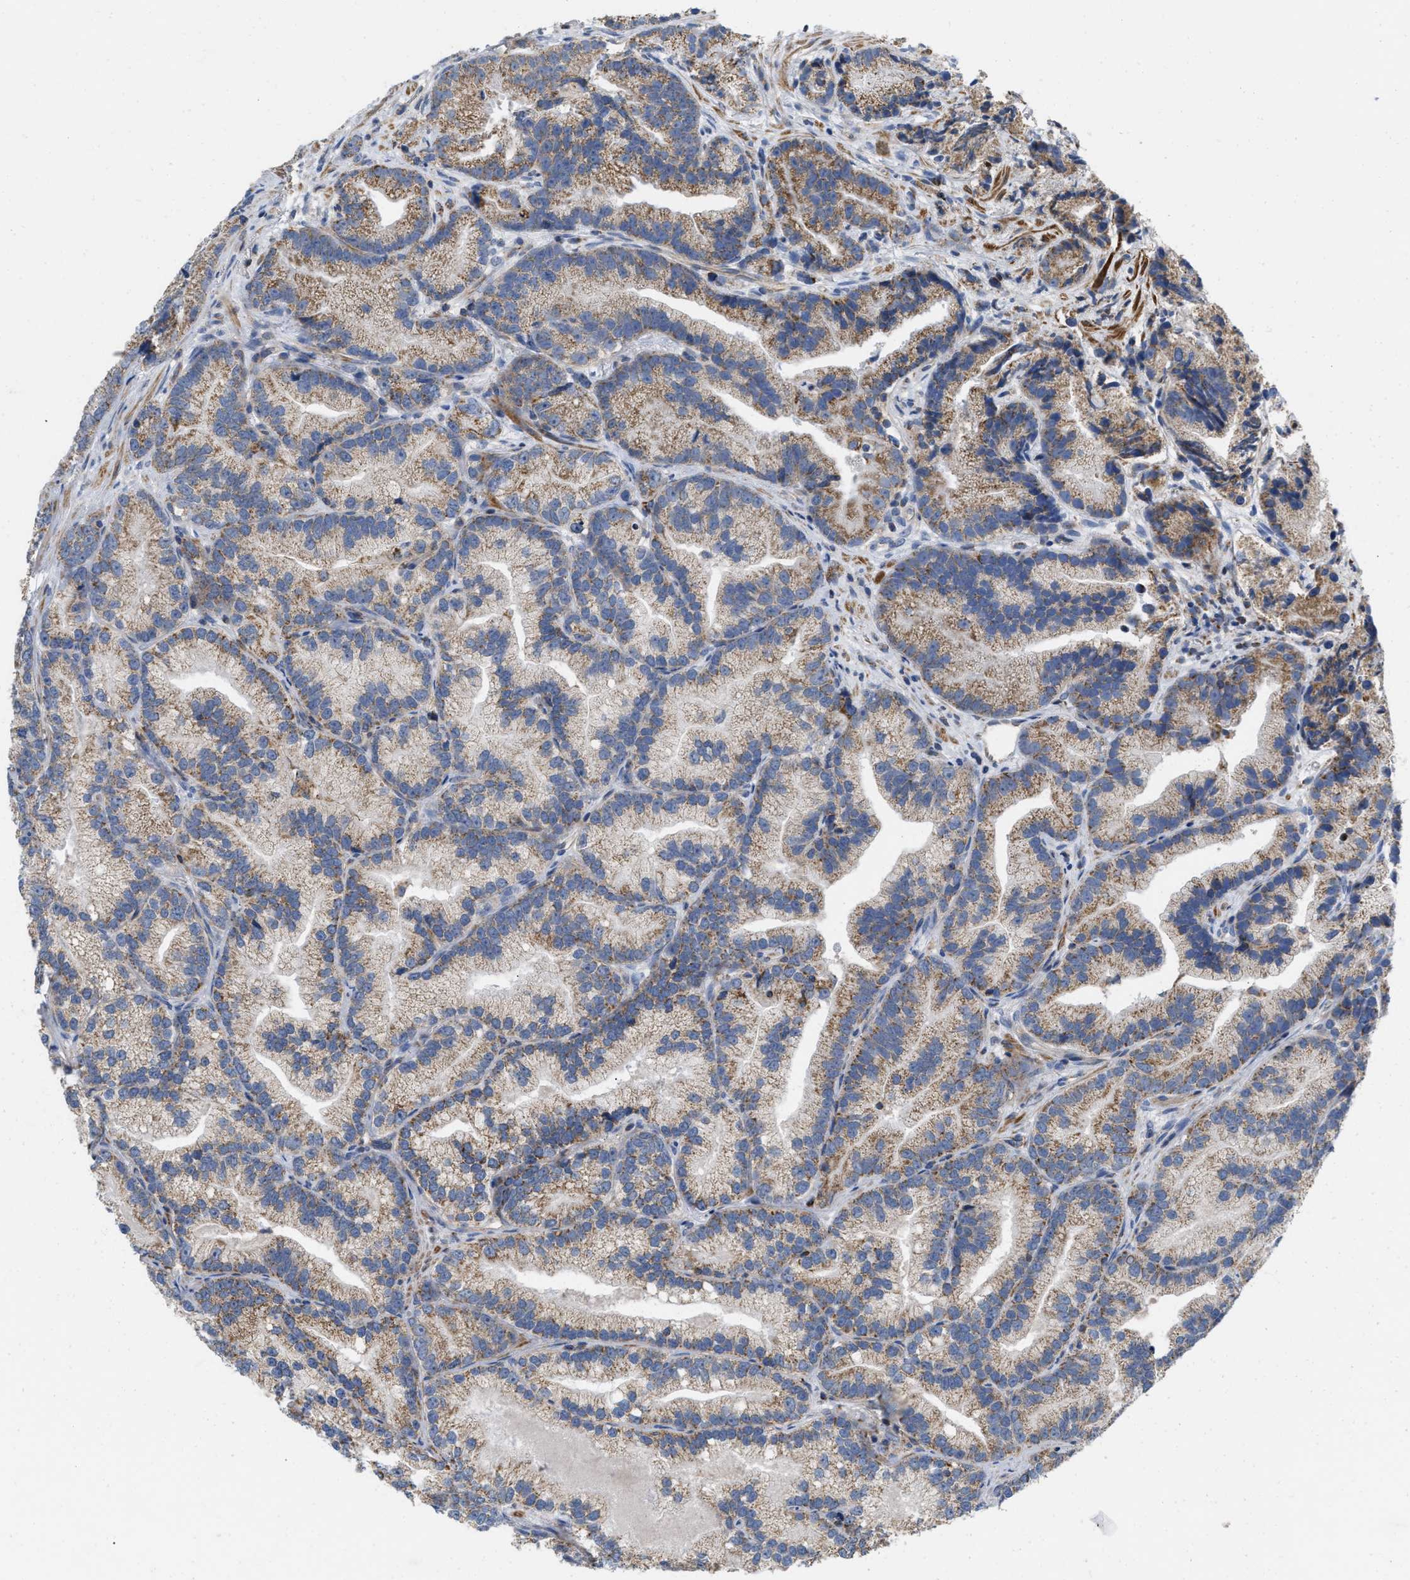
{"staining": {"intensity": "strong", "quantity": ">75%", "location": "cytoplasmic/membranous"}, "tissue": "prostate cancer", "cell_type": "Tumor cells", "image_type": "cancer", "snomed": [{"axis": "morphology", "description": "Adenocarcinoma, Low grade"}, {"axis": "topography", "description": "Prostate"}], "caption": "Protein staining by IHC demonstrates strong cytoplasmic/membranous staining in approximately >75% of tumor cells in prostate cancer (adenocarcinoma (low-grade)). The staining is performed using DAB (3,3'-diaminobenzidine) brown chromogen to label protein expression. The nuclei are counter-stained blue using hematoxylin.", "gene": "GRB10", "patient": {"sex": "male", "age": 89}}